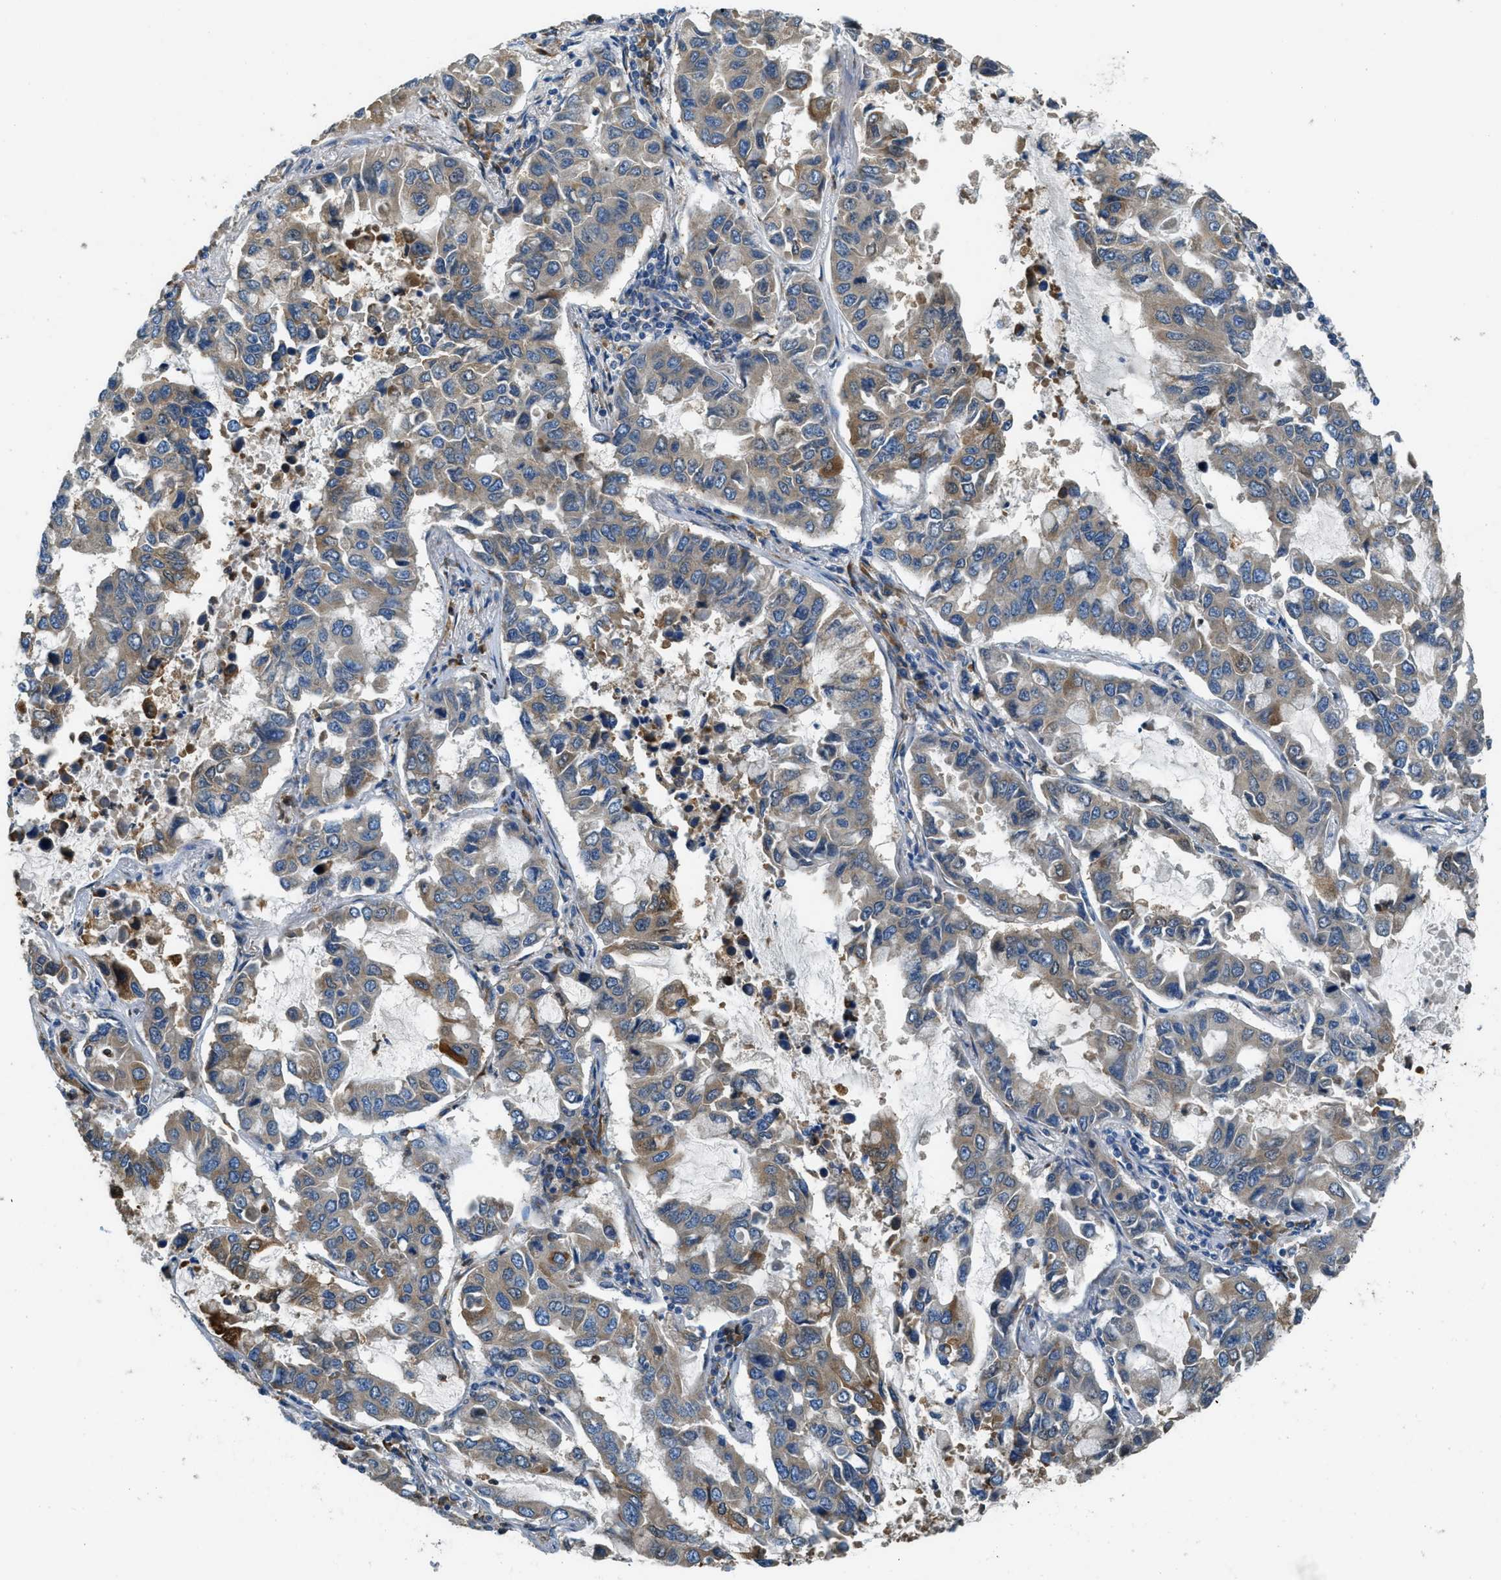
{"staining": {"intensity": "moderate", "quantity": "<25%", "location": "cytoplasmic/membranous"}, "tissue": "lung cancer", "cell_type": "Tumor cells", "image_type": "cancer", "snomed": [{"axis": "morphology", "description": "Adenocarcinoma, NOS"}, {"axis": "topography", "description": "Lung"}], "caption": "Adenocarcinoma (lung) stained with a protein marker exhibits moderate staining in tumor cells.", "gene": "GIMAP8", "patient": {"sex": "male", "age": 64}}